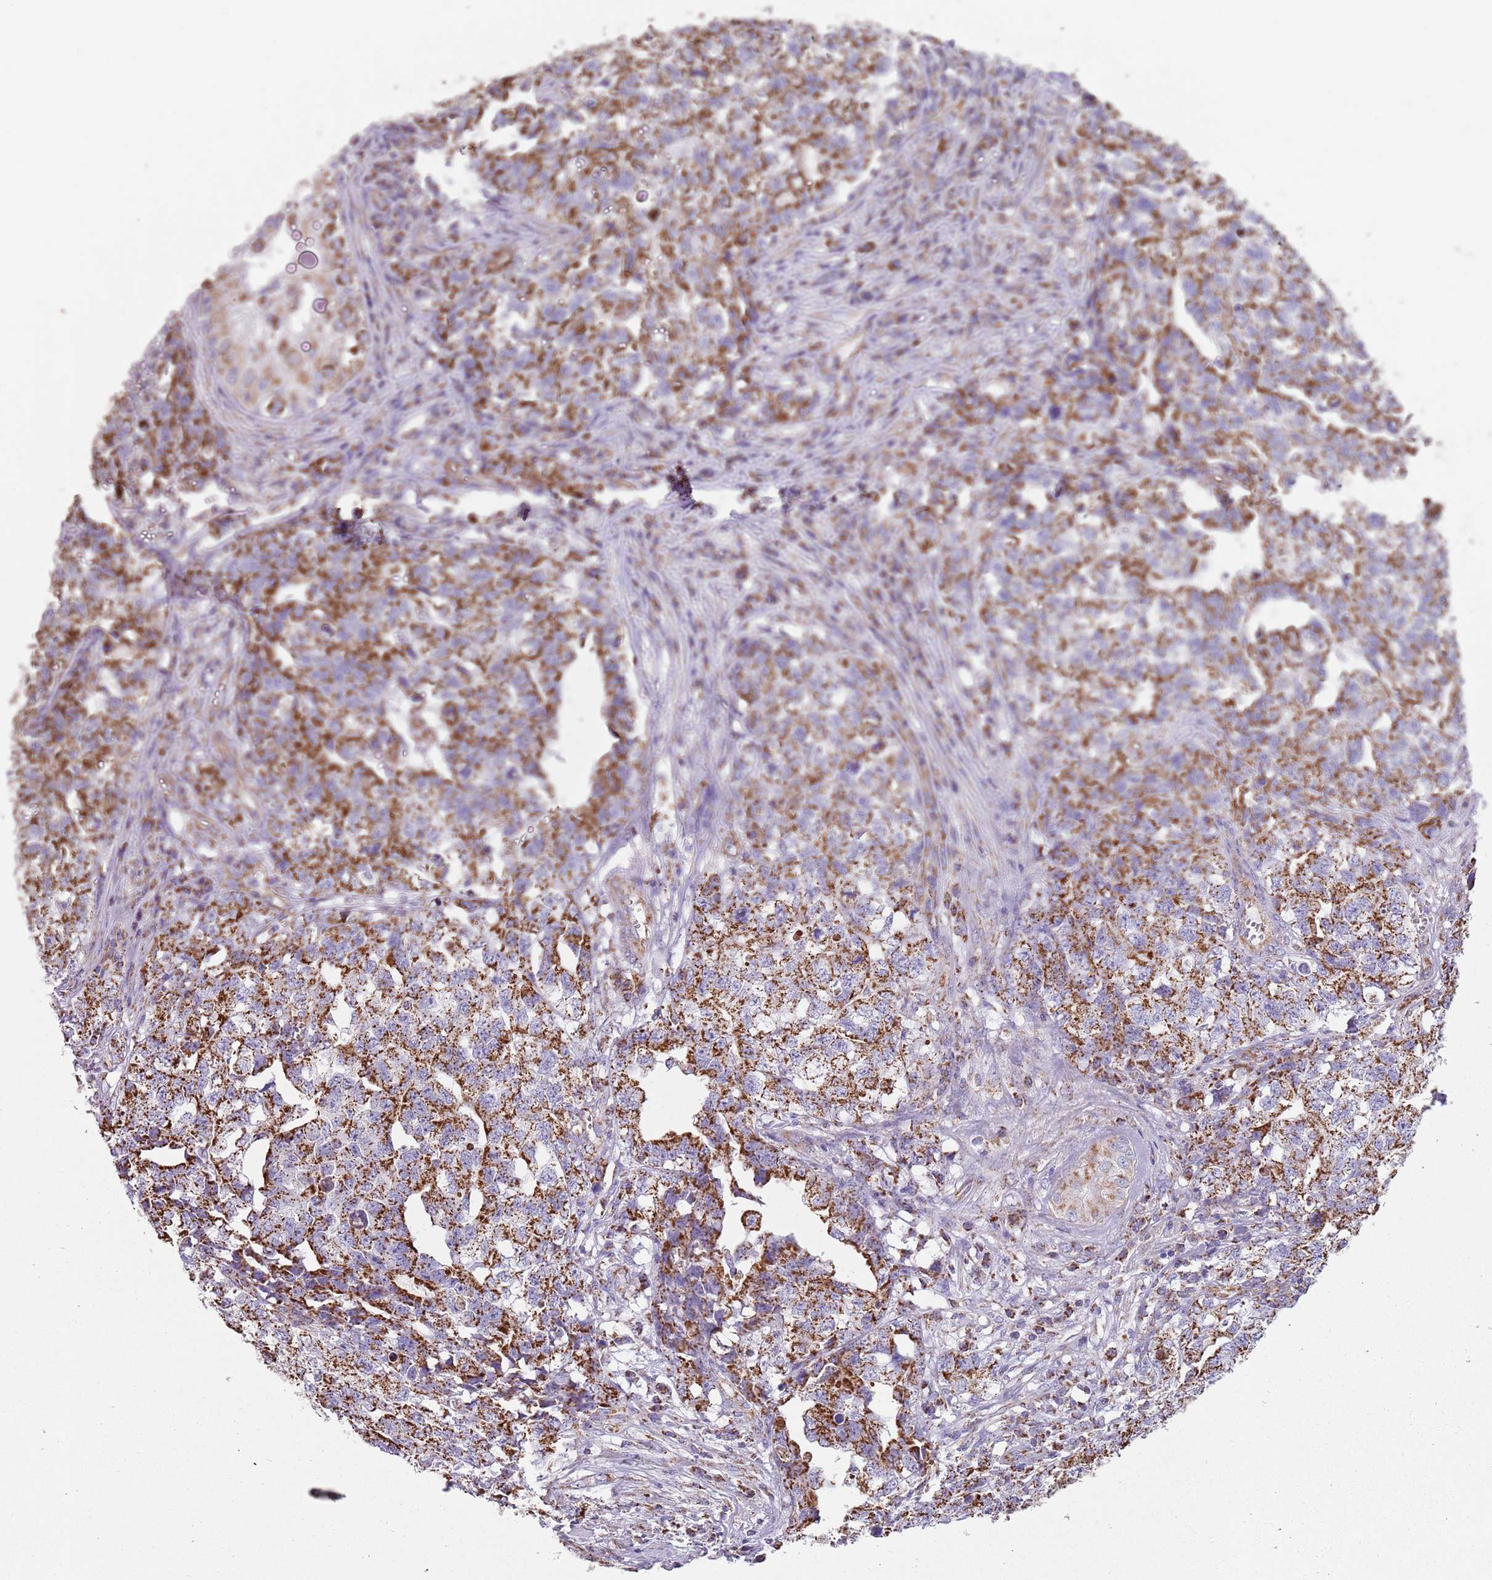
{"staining": {"intensity": "strong", "quantity": ">75%", "location": "cytoplasmic/membranous"}, "tissue": "testis cancer", "cell_type": "Tumor cells", "image_type": "cancer", "snomed": [{"axis": "morphology", "description": "Carcinoma, Embryonal, NOS"}, {"axis": "topography", "description": "Testis"}], "caption": "There is high levels of strong cytoplasmic/membranous staining in tumor cells of testis cancer (embryonal carcinoma), as demonstrated by immunohistochemical staining (brown color).", "gene": "TTLL1", "patient": {"sex": "male", "age": 31}}